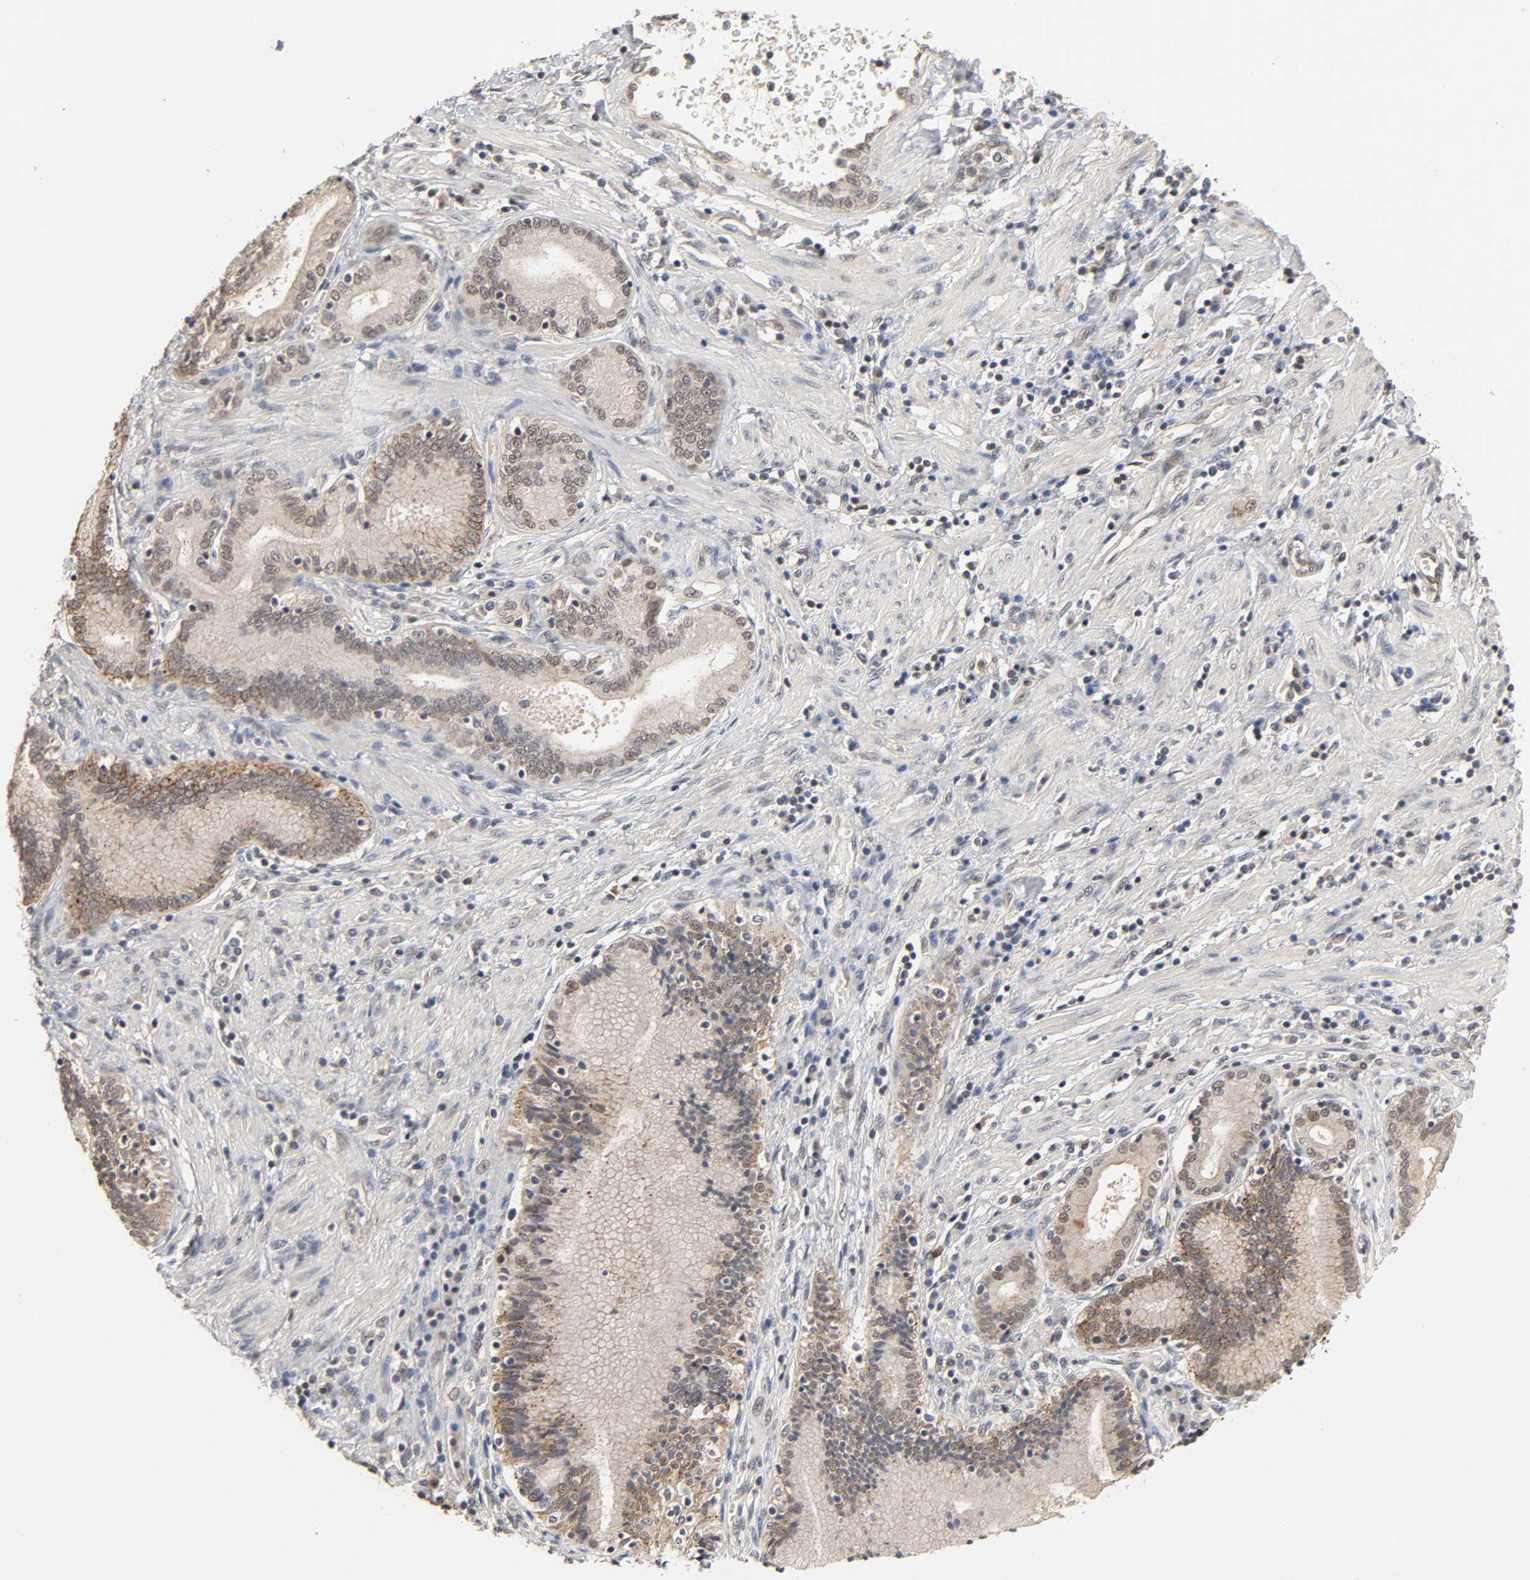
{"staining": {"intensity": "moderate", "quantity": ">75%", "location": "cytoplasmic/membranous,nuclear"}, "tissue": "pancreatic cancer", "cell_type": "Tumor cells", "image_type": "cancer", "snomed": [{"axis": "morphology", "description": "Adenocarcinoma, NOS"}, {"axis": "topography", "description": "Pancreas"}], "caption": "IHC (DAB) staining of pancreatic cancer (adenocarcinoma) displays moderate cytoplasmic/membranous and nuclear protein staining in approximately >75% of tumor cells.", "gene": "HTR1E", "patient": {"sex": "female", "age": 48}}